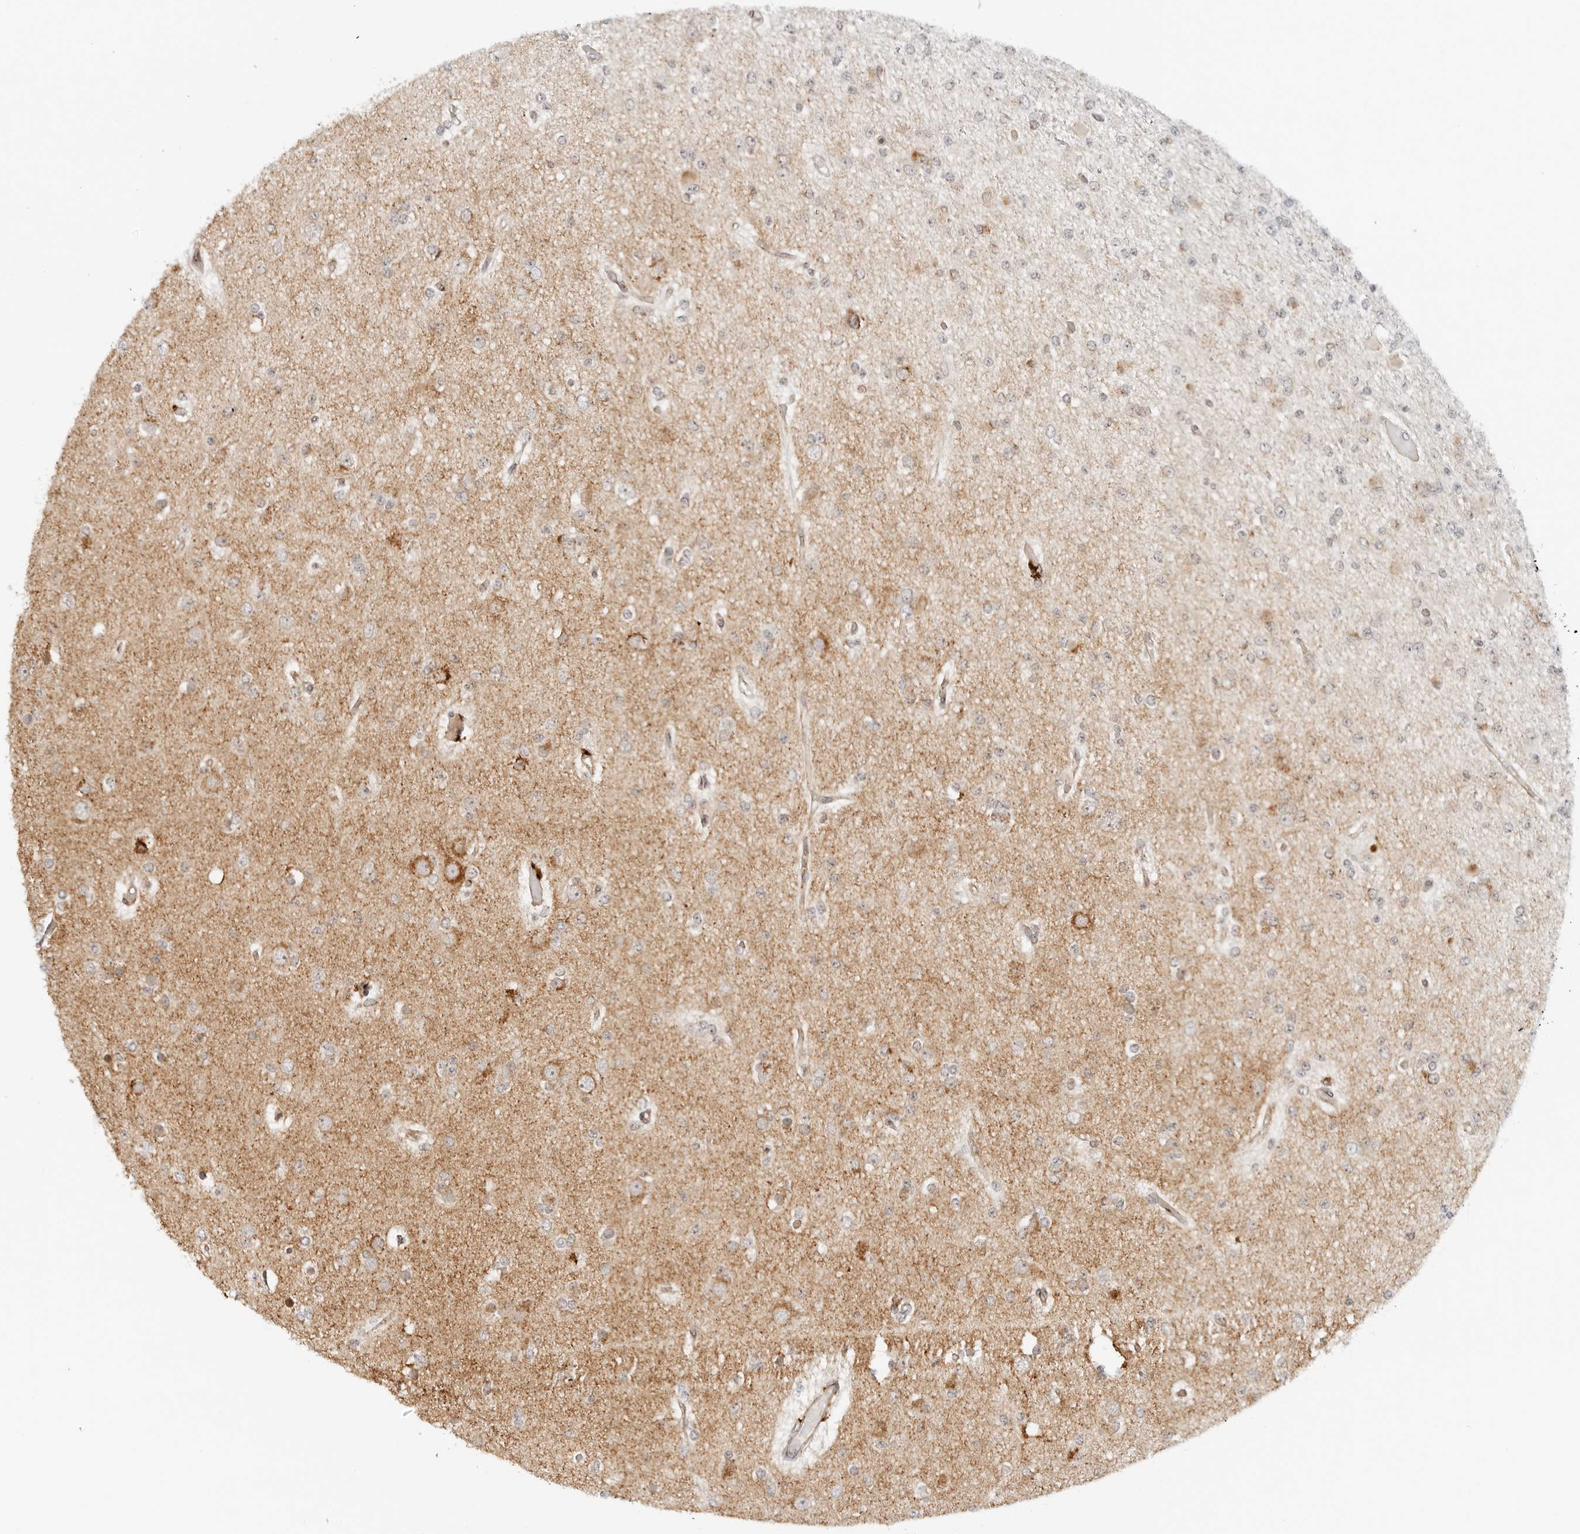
{"staining": {"intensity": "moderate", "quantity": "<25%", "location": "cytoplasmic/membranous"}, "tissue": "glioma", "cell_type": "Tumor cells", "image_type": "cancer", "snomed": [{"axis": "morphology", "description": "Glioma, malignant, Low grade"}, {"axis": "topography", "description": "Brain"}], "caption": "DAB (3,3'-diaminobenzidine) immunohistochemical staining of glioma reveals moderate cytoplasmic/membranous protein staining in approximately <25% of tumor cells.", "gene": "DYRK4", "patient": {"sex": "female", "age": 22}}